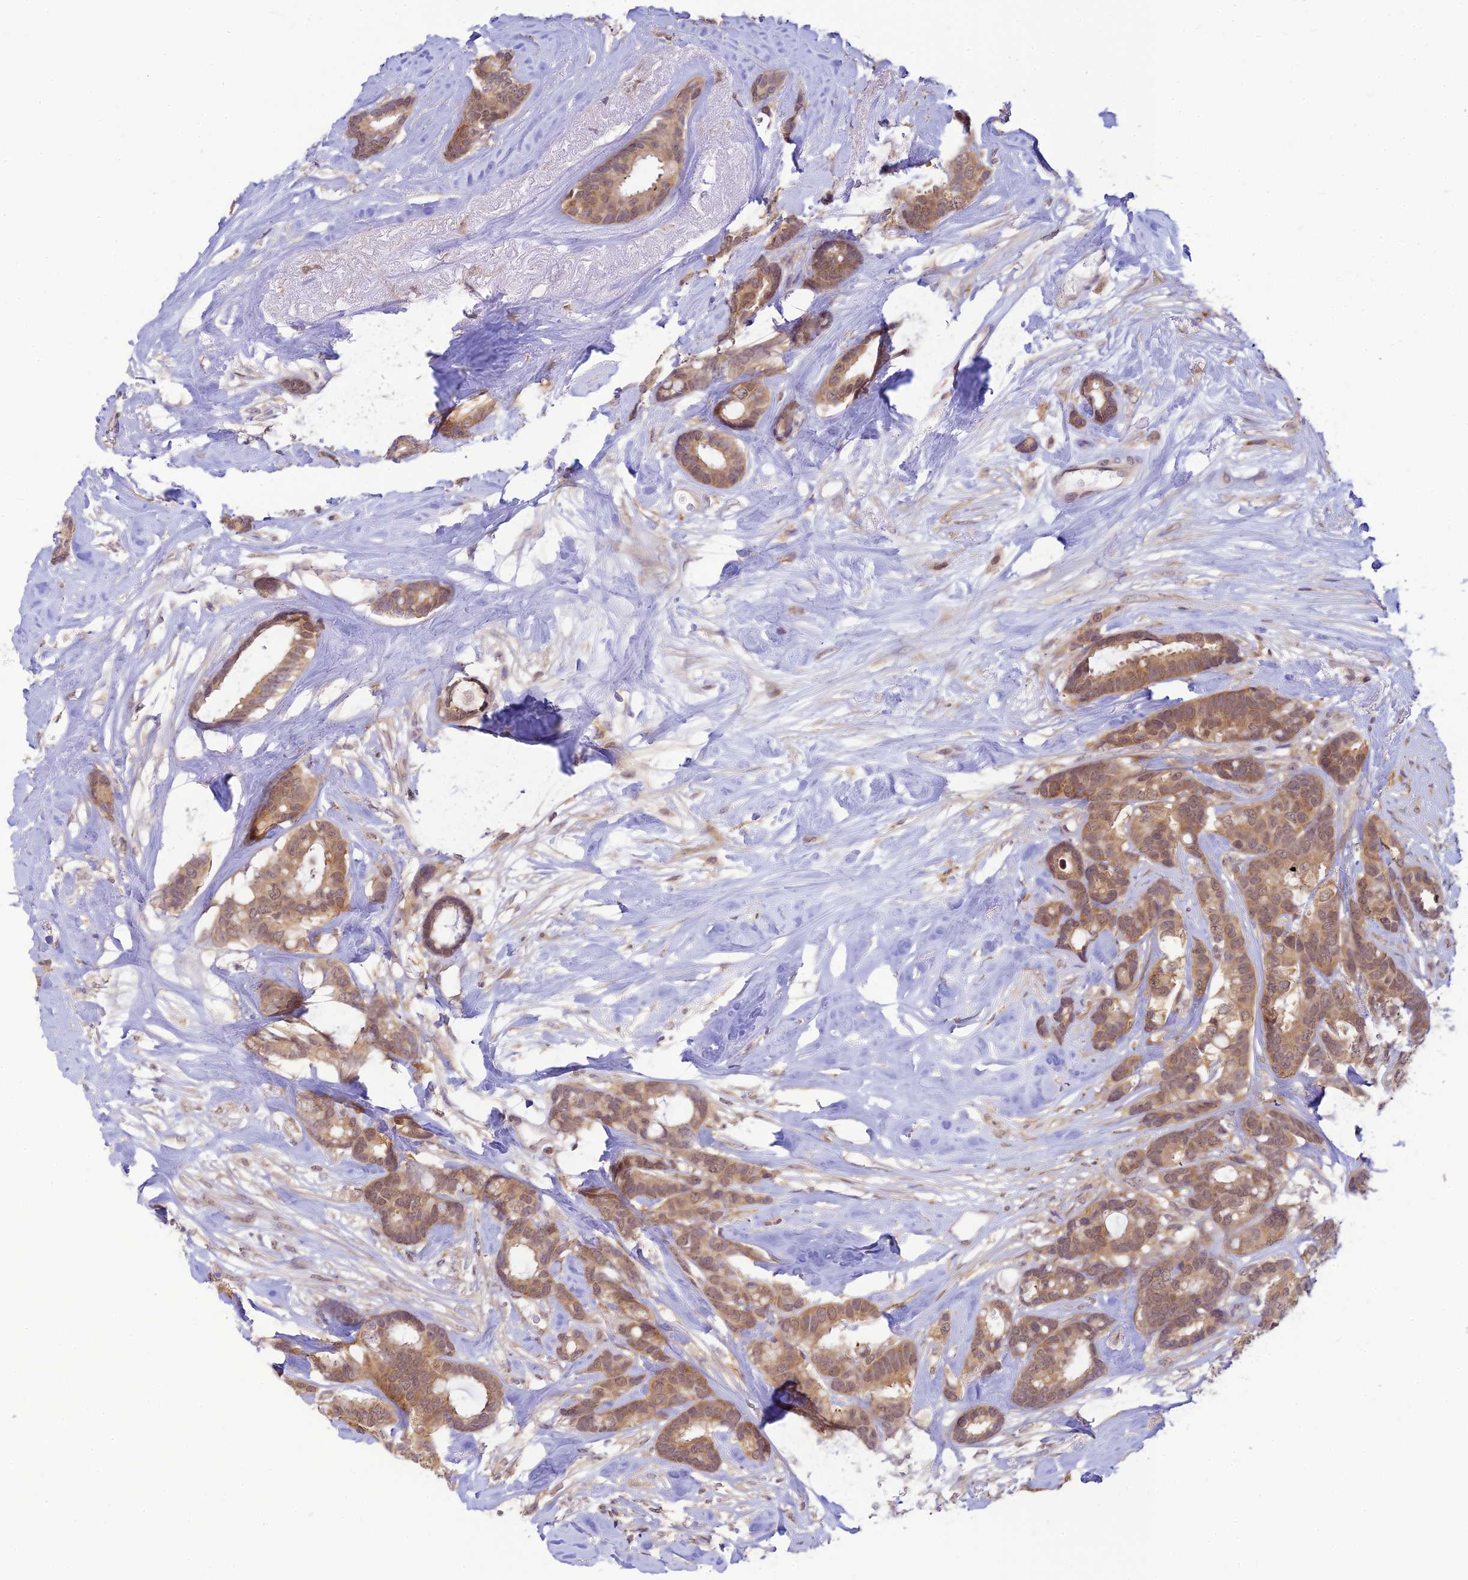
{"staining": {"intensity": "moderate", "quantity": "25%-75%", "location": "cytoplasmic/membranous,nuclear"}, "tissue": "breast cancer", "cell_type": "Tumor cells", "image_type": "cancer", "snomed": [{"axis": "morphology", "description": "Duct carcinoma"}, {"axis": "topography", "description": "Breast"}], "caption": "High-magnification brightfield microscopy of invasive ductal carcinoma (breast) stained with DAB (brown) and counterstained with hematoxylin (blue). tumor cells exhibit moderate cytoplasmic/membranous and nuclear staining is present in about25%-75% of cells. (DAB (3,3'-diaminobenzidine) IHC with brightfield microscopy, high magnification).", "gene": "SKIC8", "patient": {"sex": "female", "age": 87}}